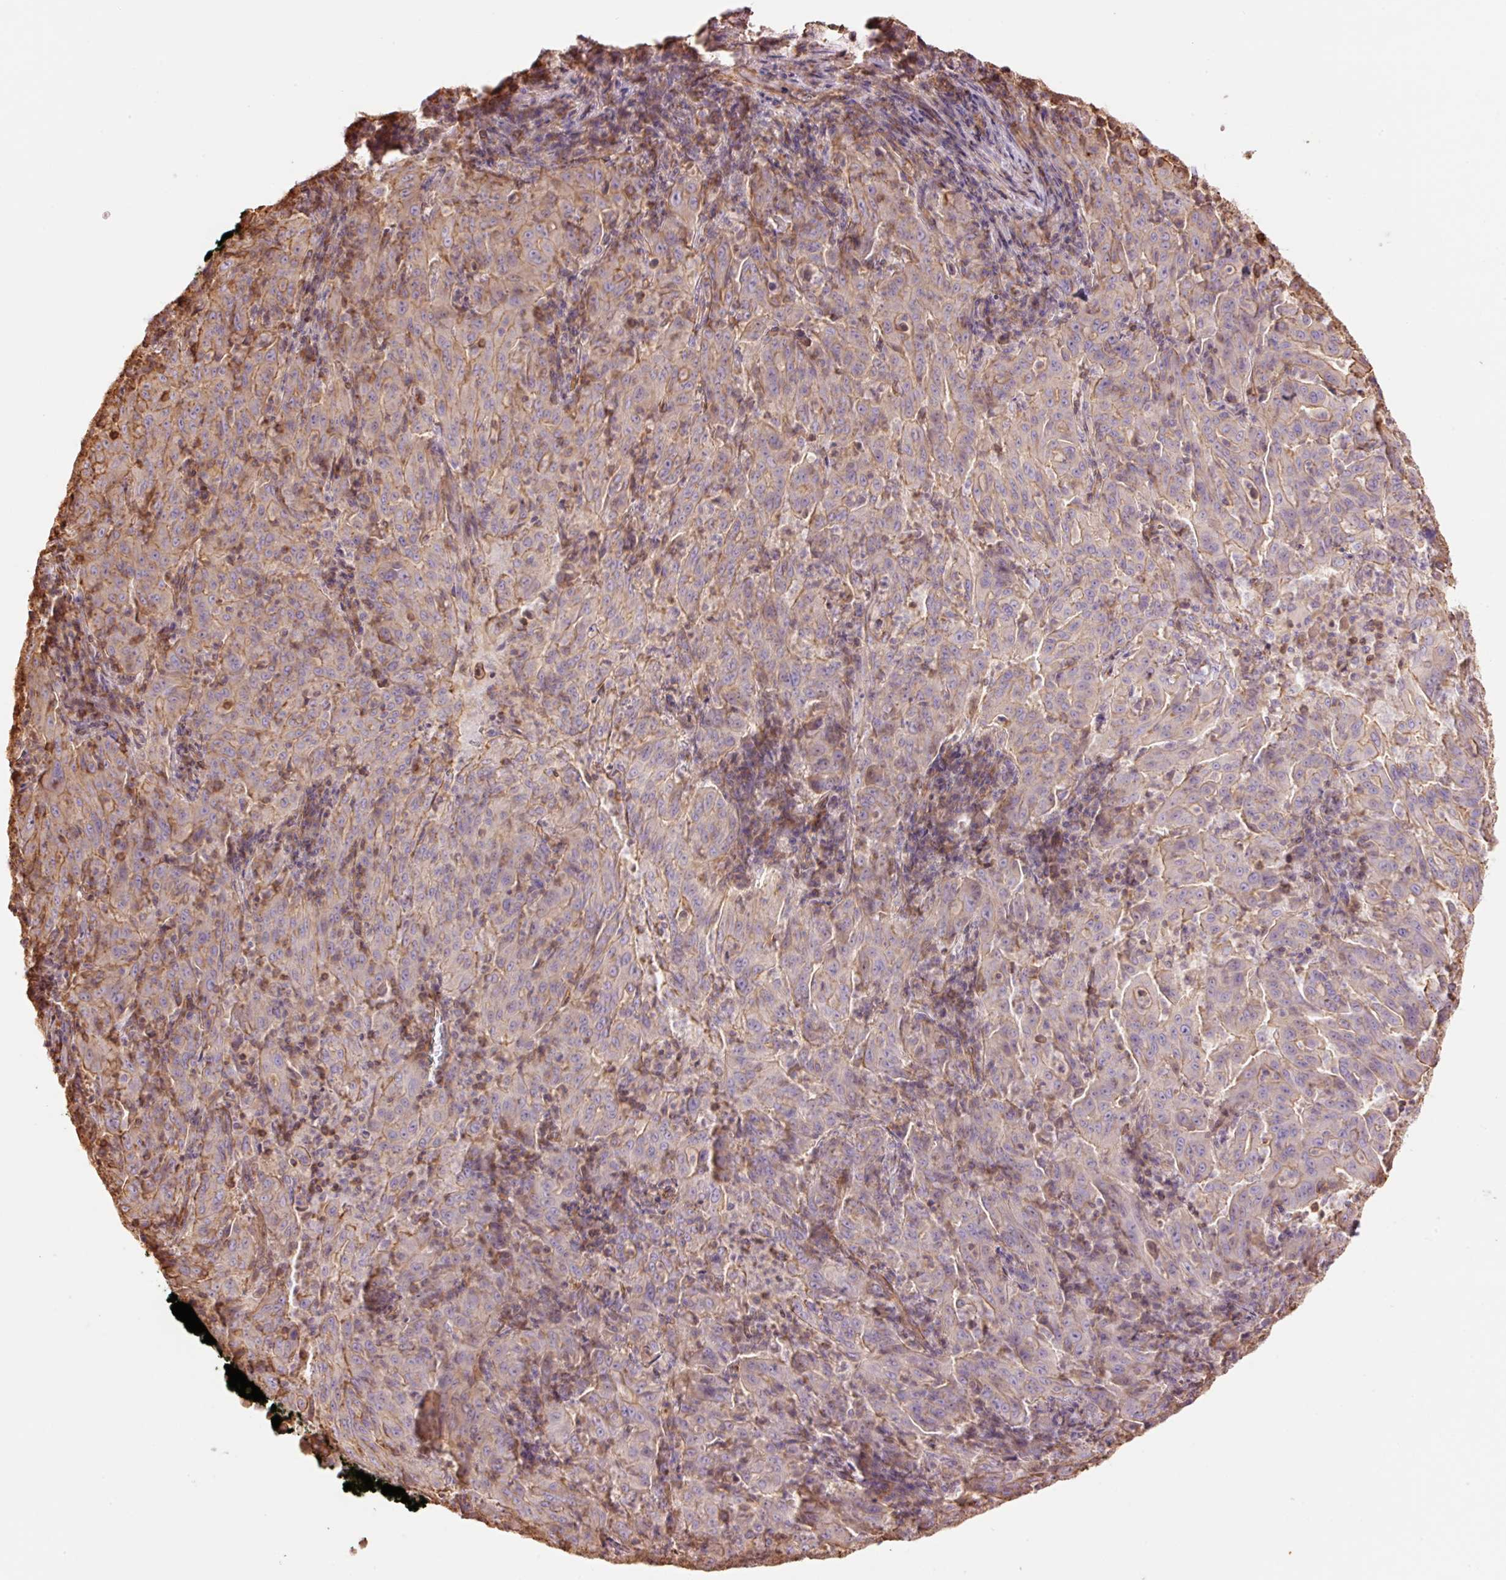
{"staining": {"intensity": "weak", "quantity": "<25%", "location": "cytoplasmic/membranous"}, "tissue": "pancreatic cancer", "cell_type": "Tumor cells", "image_type": "cancer", "snomed": [{"axis": "morphology", "description": "Adenocarcinoma, NOS"}, {"axis": "topography", "description": "Pancreas"}], "caption": "The immunohistochemistry histopathology image has no significant staining in tumor cells of pancreatic adenocarcinoma tissue.", "gene": "PPP1R1B", "patient": {"sex": "male", "age": 63}}